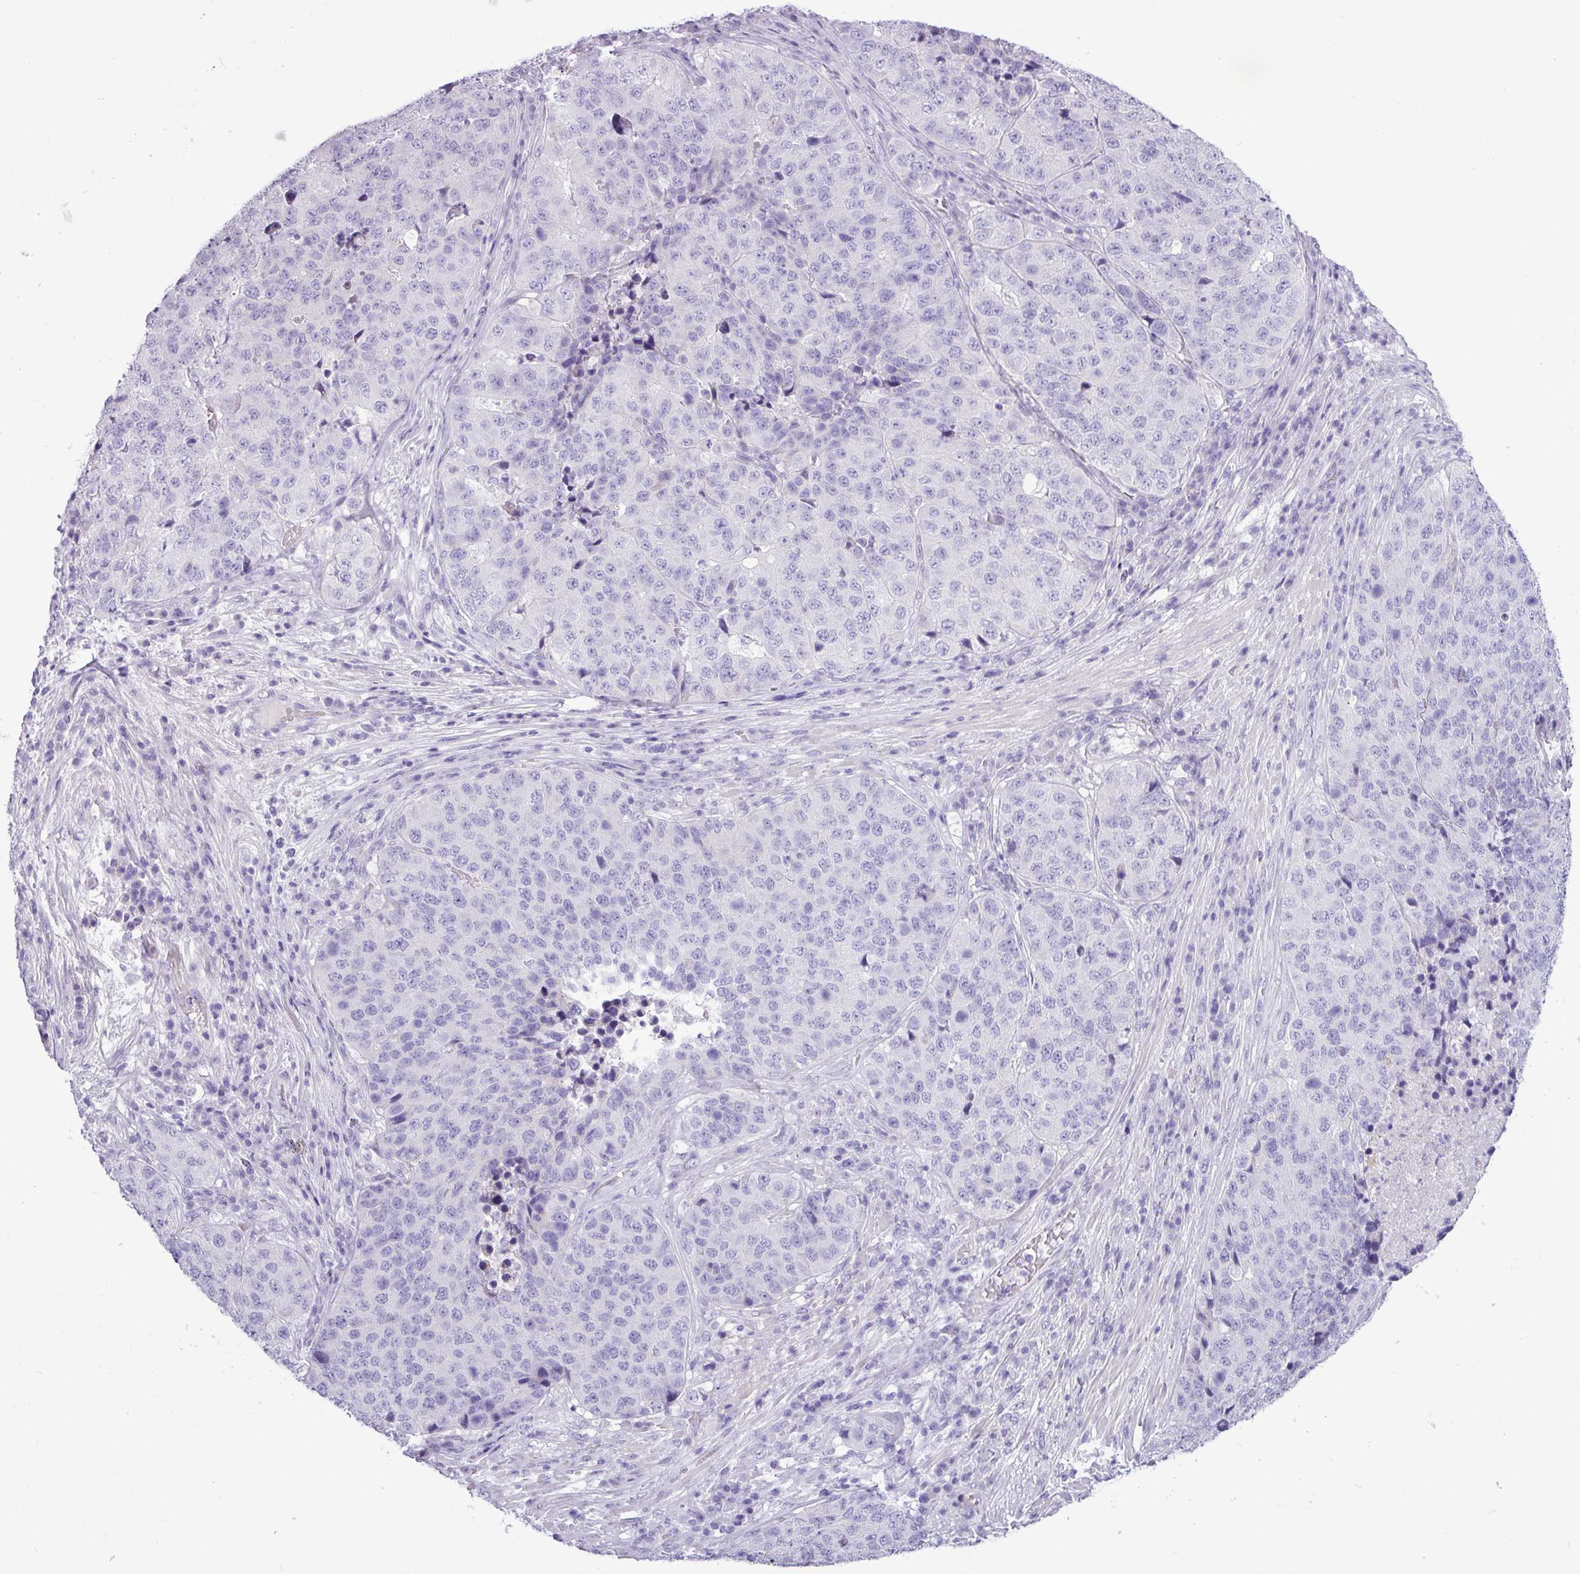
{"staining": {"intensity": "negative", "quantity": "none", "location": "none"}, "tissue": "stomach cancer", "cell_type": "Tumor cells", "image_type": "cancer", "snomed": [{"axis": "morphology", "description": "Adenocarcinoma, NOS"}, {"axis": "topography", "description": "Stomach"}], "caption": "Immunohistochemical staining of stomach cancer displays no significant expression in tumor cells. The staining was performed using DAB (3,3'-diaminobenzidine) to visualize the protein expression in brown, while the nuclei were stained in blue with hematoxylin (Magnification: 20x).", "gene": "ALDH3A1", "patient": {"sex": "male", "age": 71}}